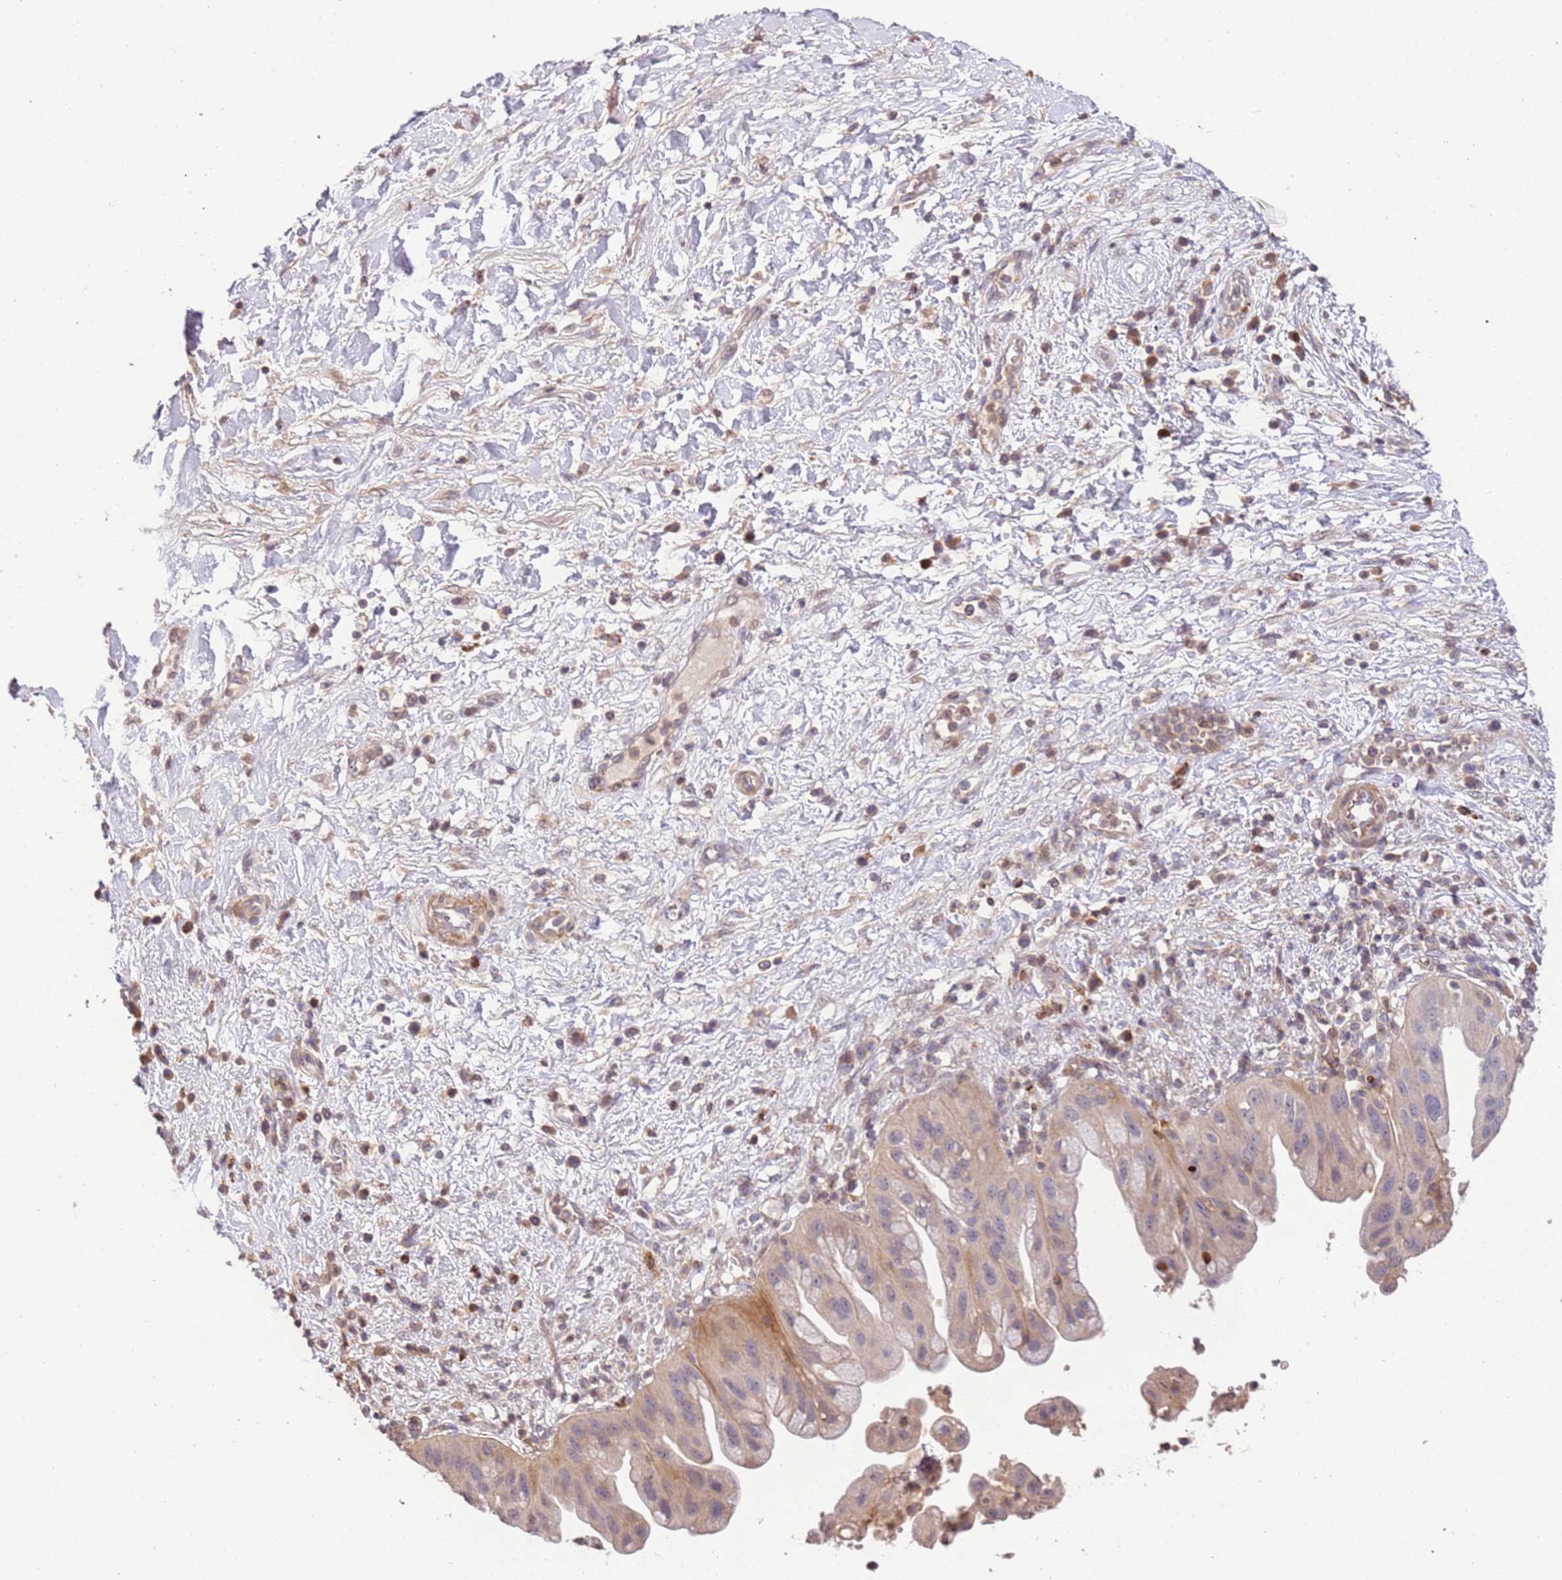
{"staining": {"intensity": "weak", "quantity": "<25%", "location": "cytoplasmic/membranous"}, "tissue": "pancreatic cancer", "cell_type": "Tumor cells", "image_type": "cancer", "snomed": [{"axis": "morphology", "description": "Adenocarcinoma, NOS"}, {"axis": "topography", "description": "Pancreas"}], "caption": "Immunohistochemical staining of pancreatic adenocarcinoma displays no significant expression in tumor cells.", "gene": "SLC16A4", "patient": {"sex": "male", "age": 68}}